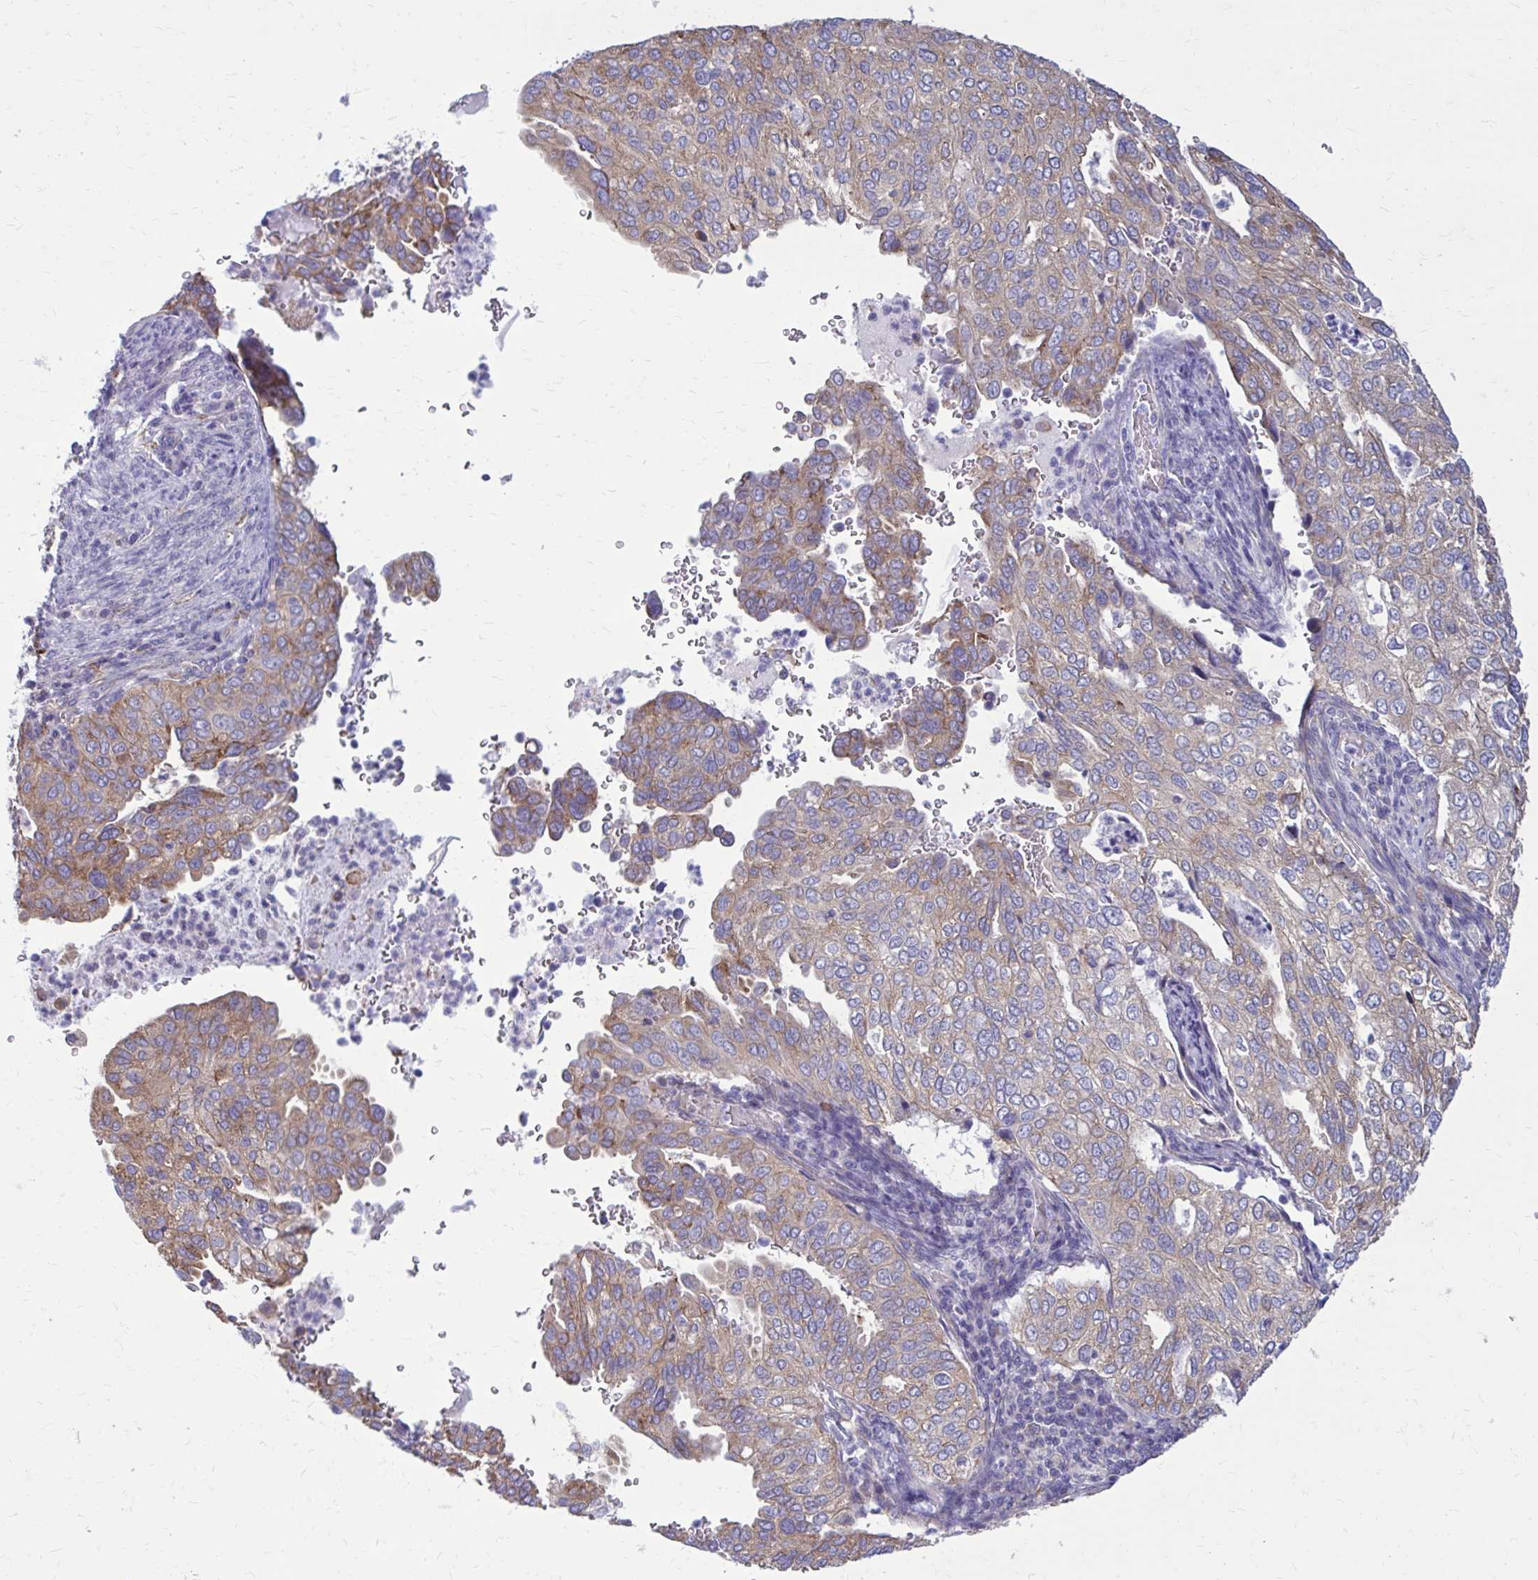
{"staining": {"intensity": "weak", "quantity": ">75%", "location": "cytoplasmic/membranous"}, "tissue": "cervical cancer", "cell_type": "Tumor cells", "image_type": "cancer", "snomed": [{"axis": "morphology", "description": "Squamous cell carcinoma, NOS"}, {"axis": "topography", "description": "Cervix"}], "caption": "DAB (3,3'-diaminobenzidine) immunohistochemical staining of cervical cancer reveals weak cytoplasmic/membranous protein expression in about >75% of tumor cells.", "gene": "CLTA", "patient": {"sex": "female", "age": 38}}